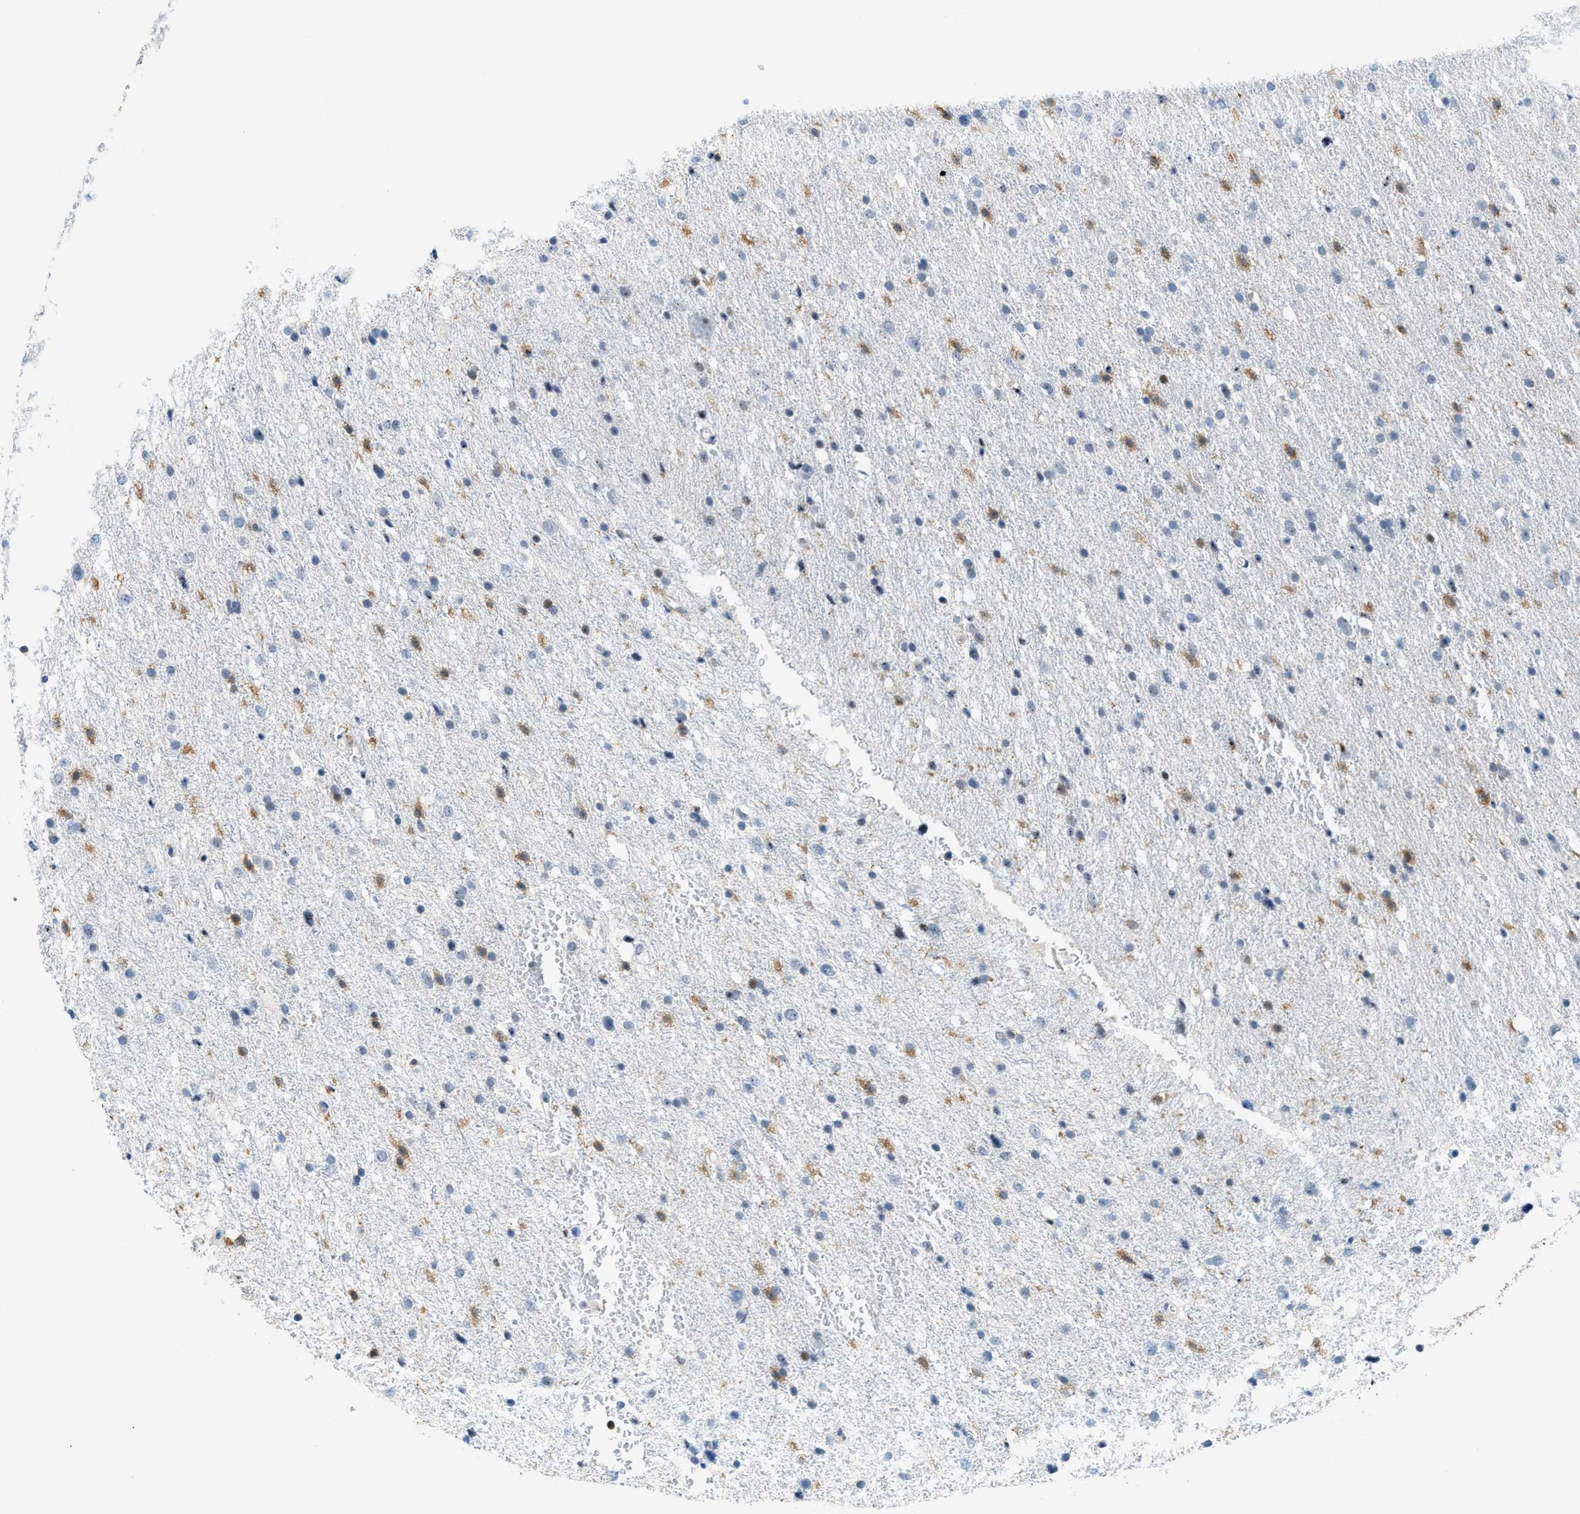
{"staining": {"intensity": "moderate", "quantity": "<25%", "location": "cytoplasmic/membranous"}, "tissue": "glioma", "cell_type": "Tumor cells", "image_type": "cancer", "snomed": [{"axis": "morphology", "description": "Glioma, malignant, Low grade"}, {"axis": "topography", "description": "Brain"}], "caption": "Tumor cells exhibit low levels of moderate cytoplasmic/membranous expression in about <25% of cells in malignant glioma (low-grade).", "gene": "FAM151A", "patient": {"sex": "female", "age": 37}}